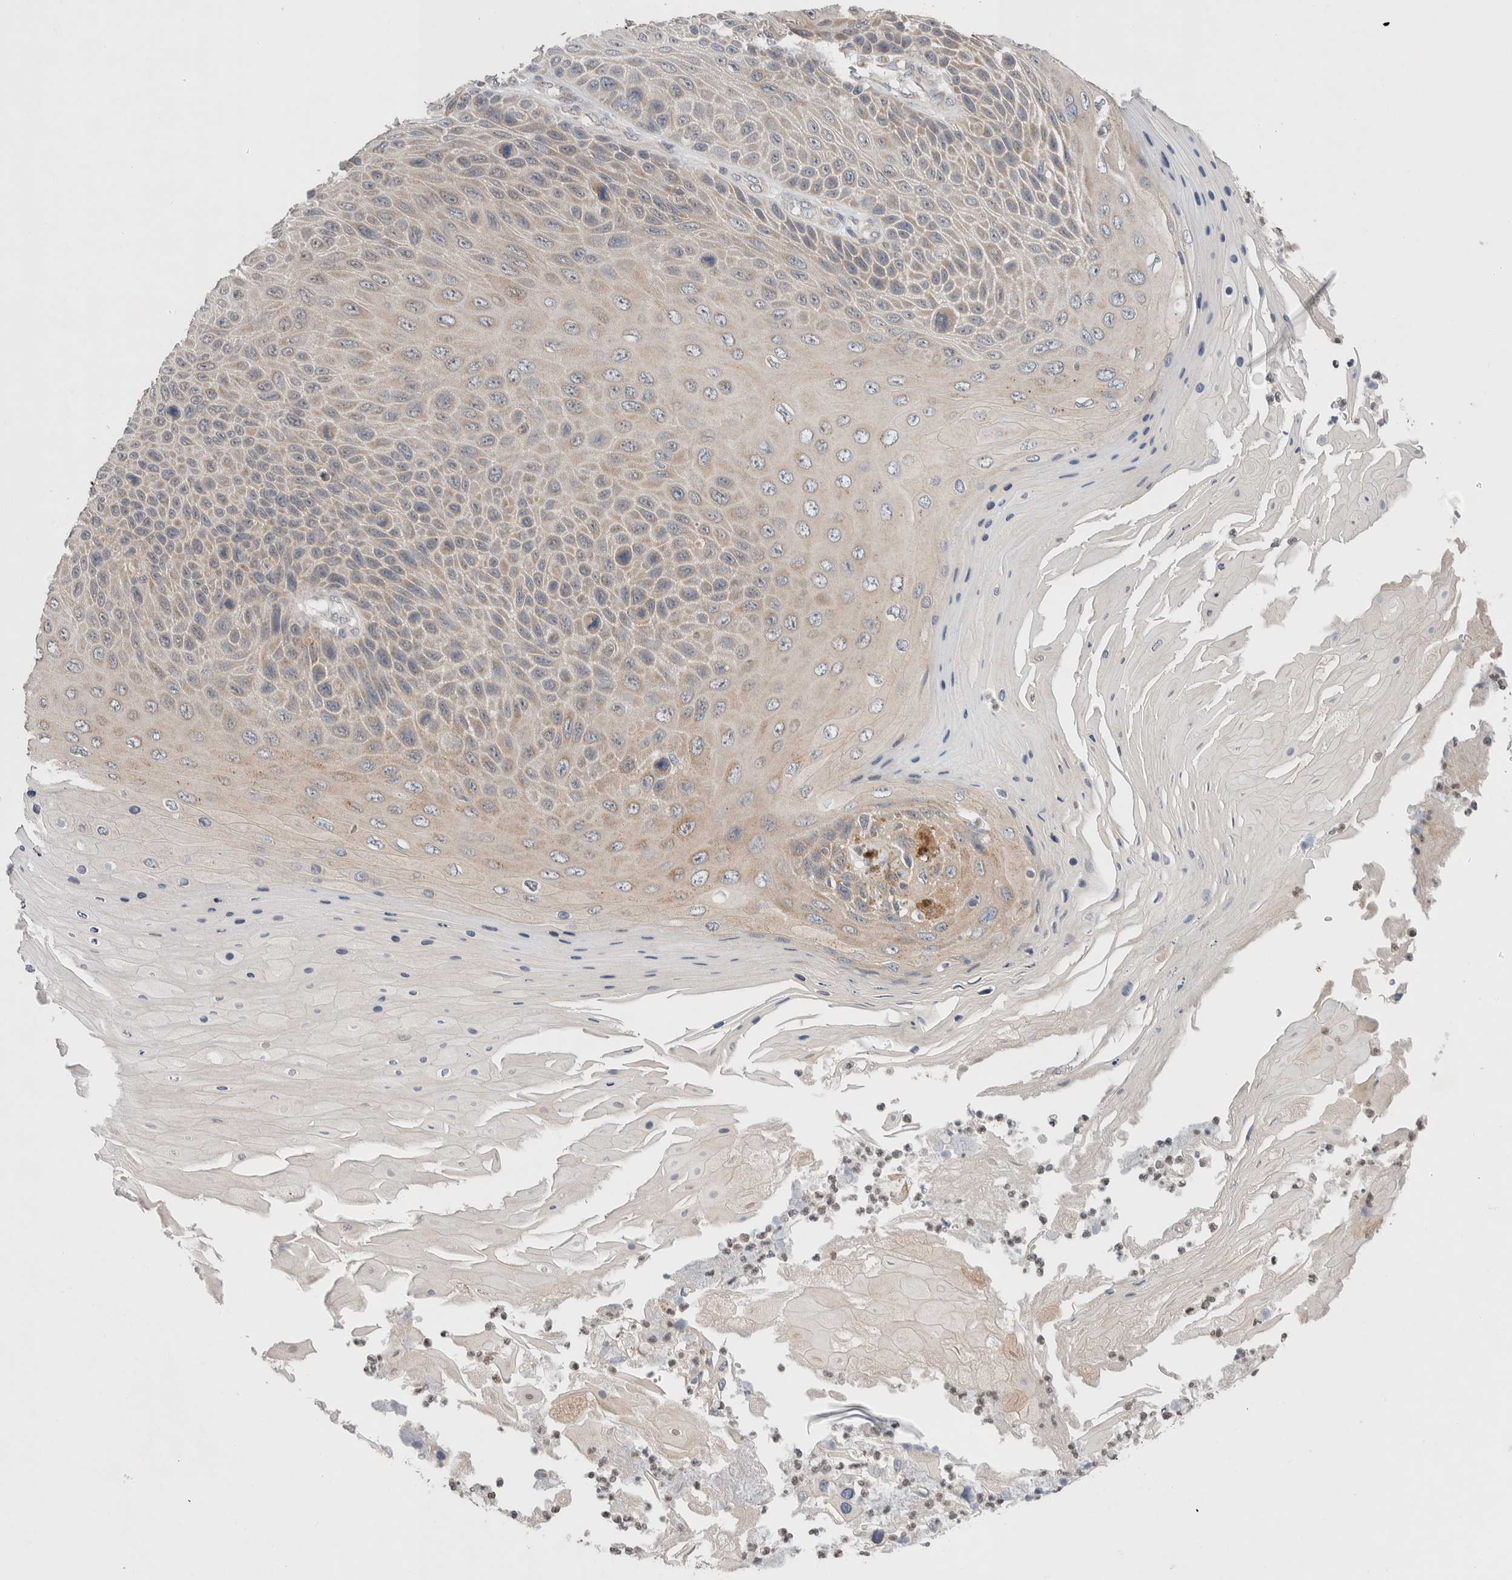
{"staining": {"intensity": "moderate", "quantity": "<25%", "location": "cytoplasmic/membranous"}, "tissue": "skin cancer", "cell_type": "Tumor cells", "image_type": "cancer", "snomed": [{"axis": "morphology", "description": "Squamous cell carcinoma, NOS"}, {"axis": "topography", "description": "Skin"}], "caption": "Protein analysis of skin cancer tissue demonstrates moderate cytoplasmic/membranous positivity in about <25% of tumor cells.", "gene": "ERI3", "patient": {"sex": "female", "age": 88}}